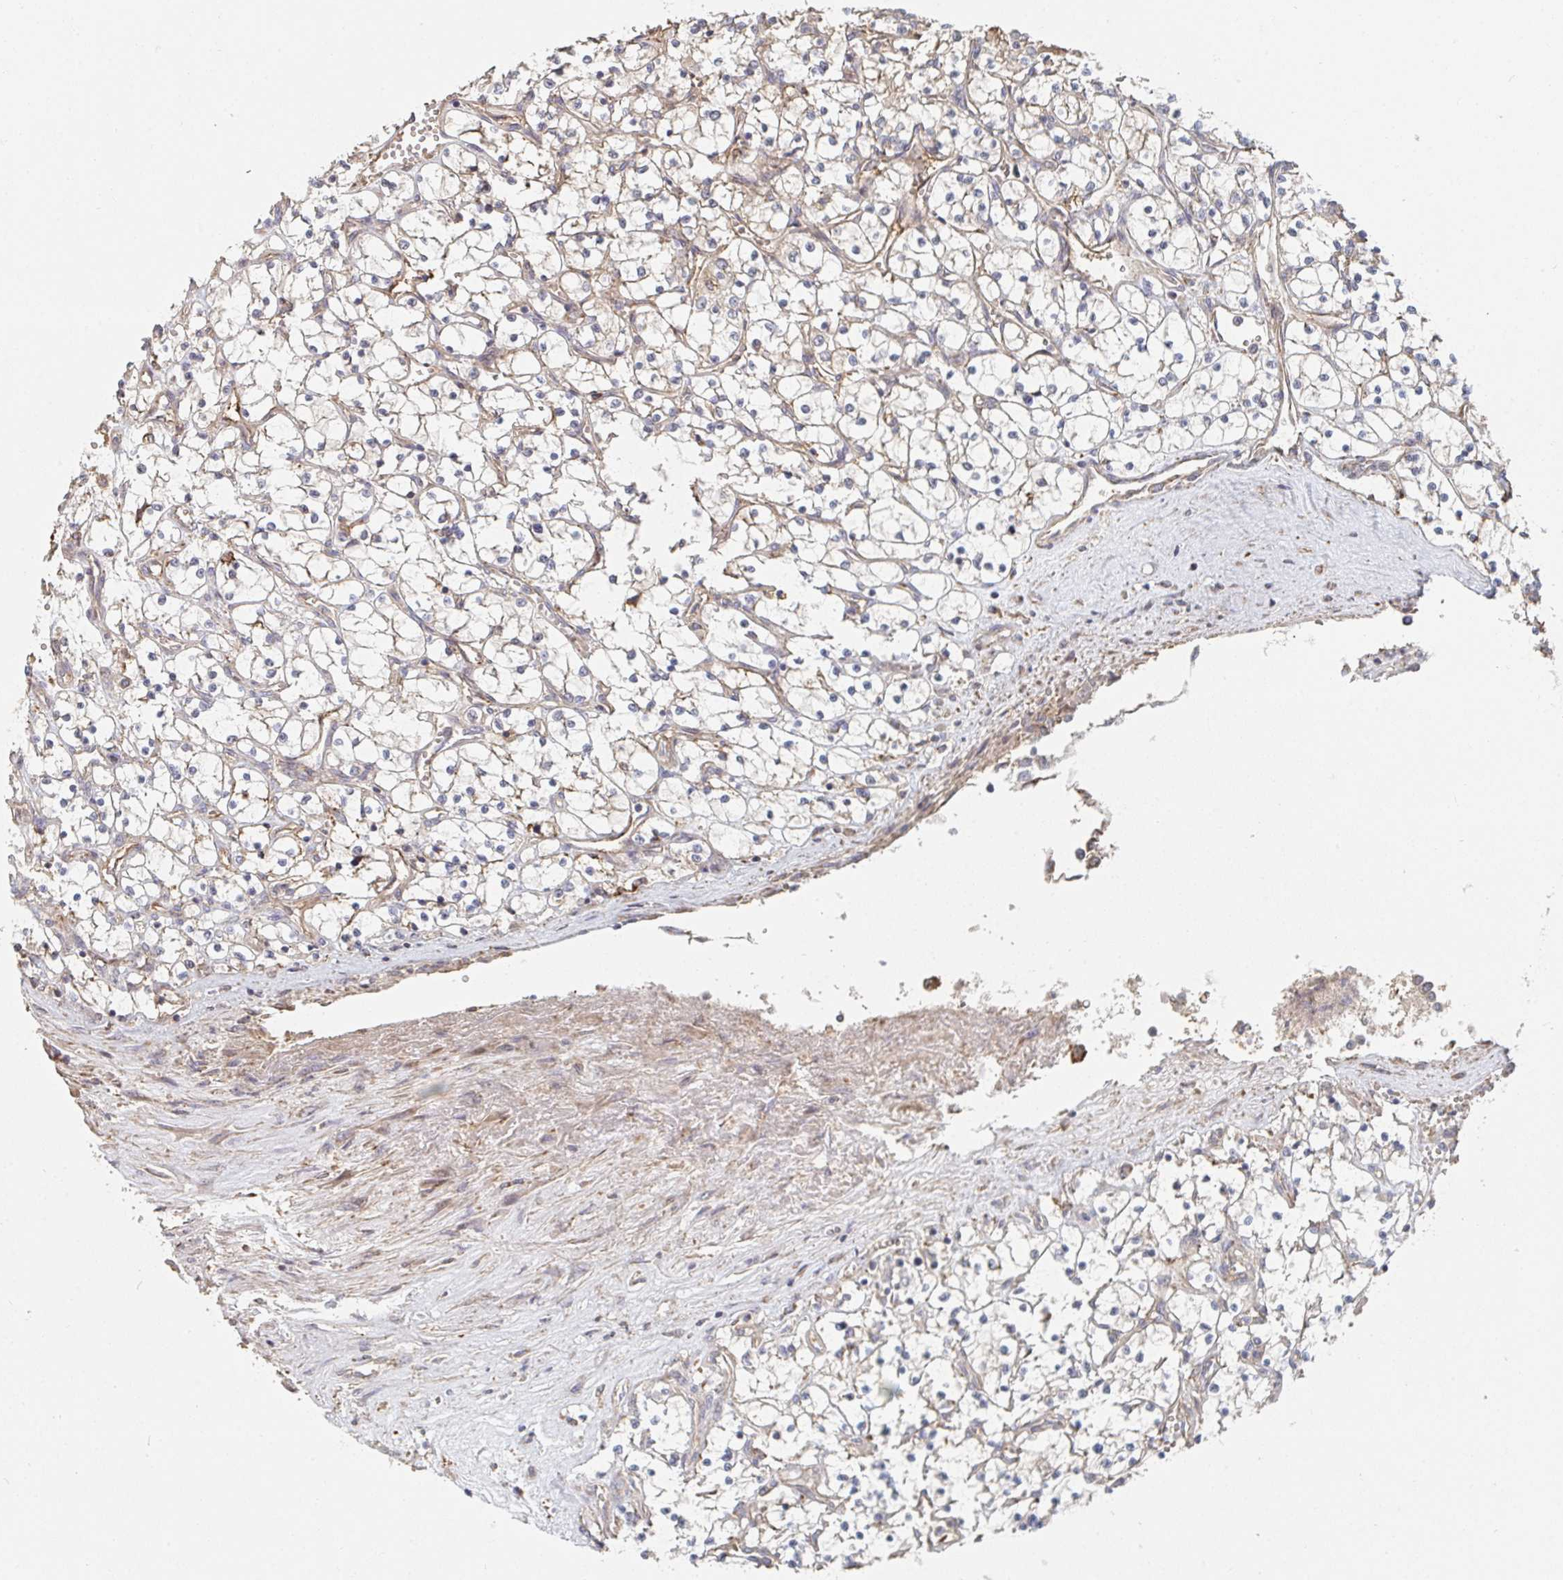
{"staining": {"intensity": "negative", "quantity": "none", "location": "none"}, "tissue": "renal cancer", "cell_type": "Tumor cells", "image_type": "cancer", "snomed": [{"axis": "morphology", "description": "Adenocarcinoma, NOS"}, {"axis": "topography", "description": "Kidney"}], "caption": "The IHC photomicrograph has no significant positivity in tumor cells of renal cancer tissue.", "gene": "PTEN", "patient": {"sex": "female", "age": 69}}